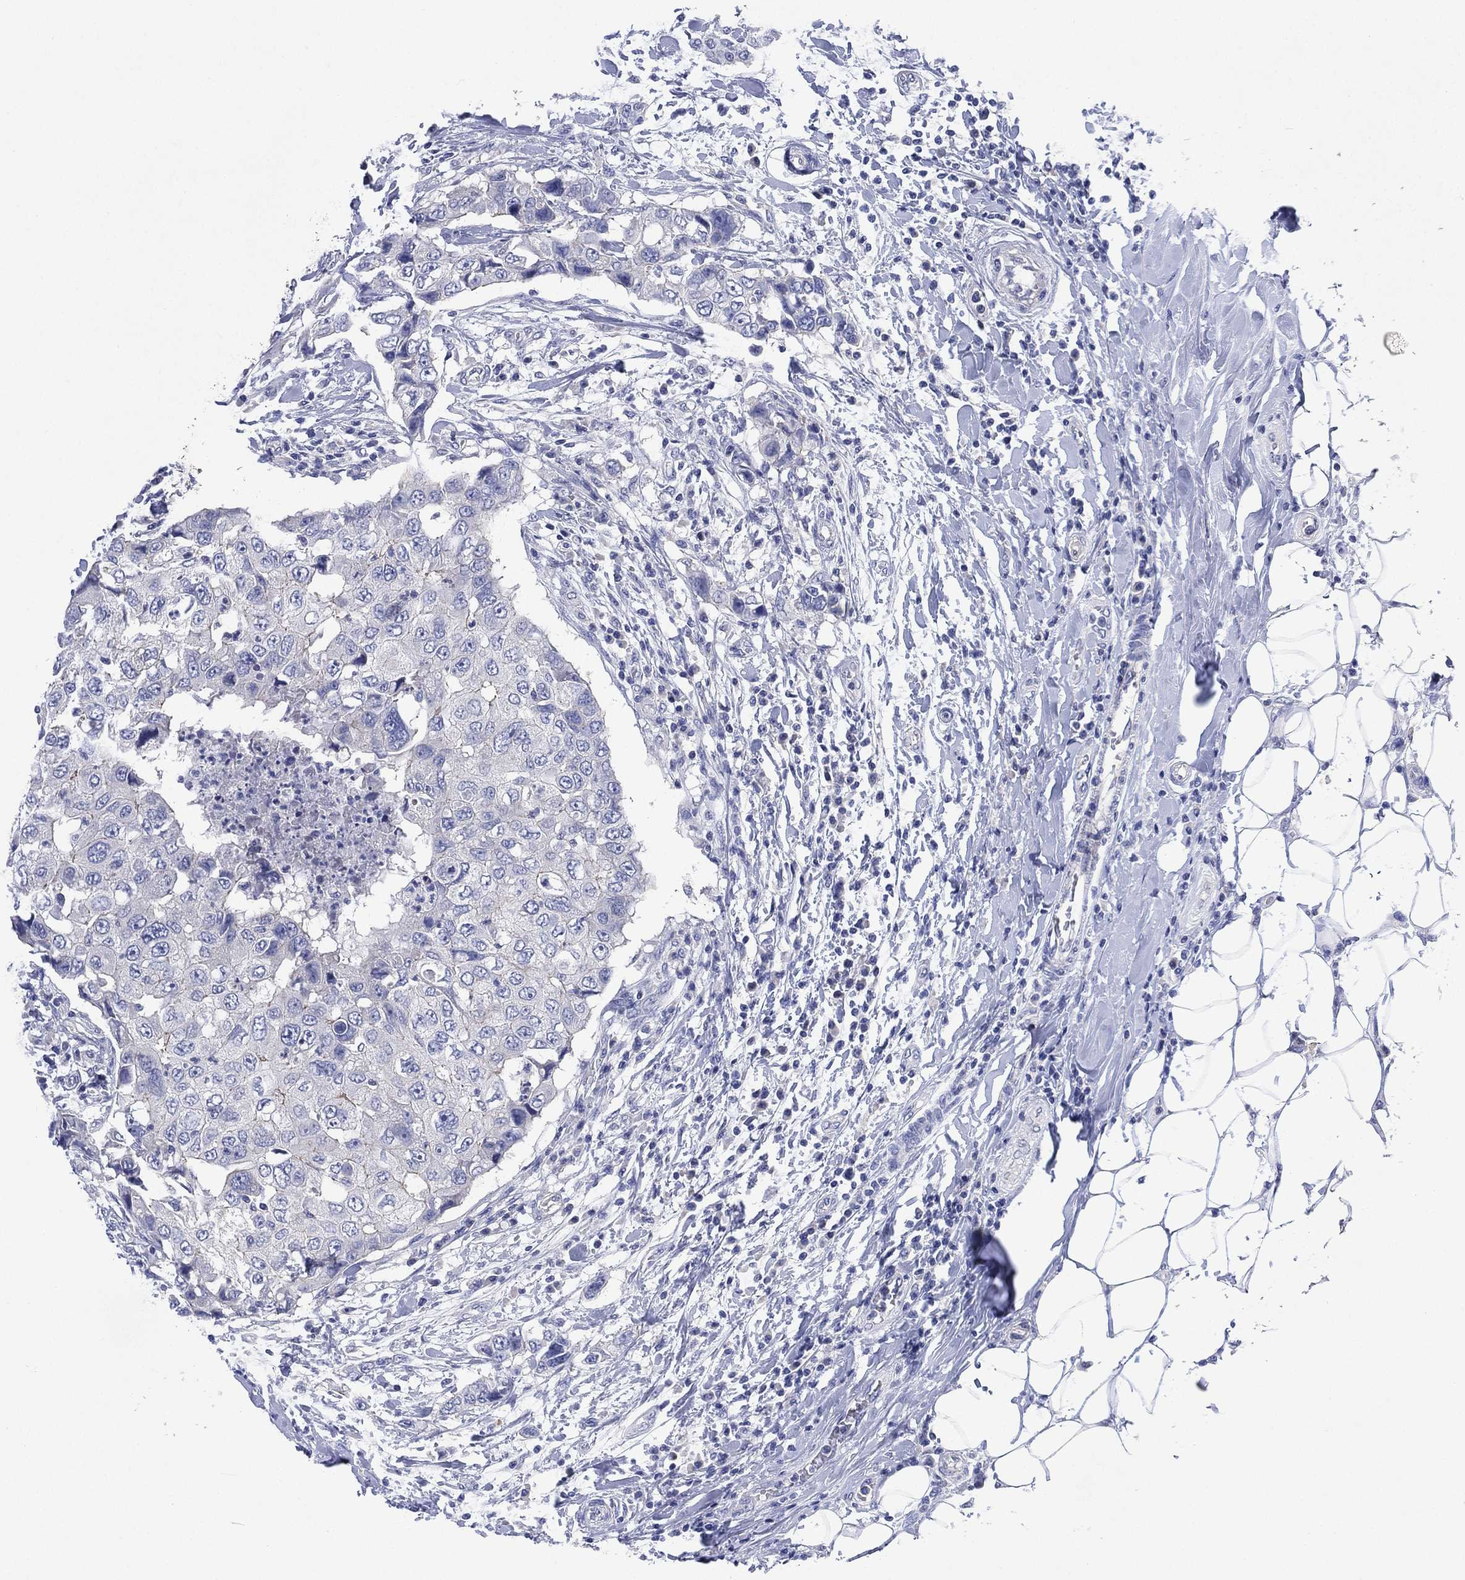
{"staining": {"intensity": "negative", "quantity": "none", "location": "none"}, "tissue": "breast cancer", "cell_type": "Tumor cells", "image_type": "cancer", "snomed": [{"axis": "morphology", "description": "Duct carcinoma"}, {"axis": "topography", "description": "Breast"}], "caption": "Immunohistochemistry (IHC) of breast cancer exhibits no expression in tumor cells. The staining is performed using DAB (3,3'-diaminobenzidine) brown chromogen with nuclei counter-stained in using hematoxylin.", "gene": "CHRNA3", "patient": {"sex": "female", "age": 27}}